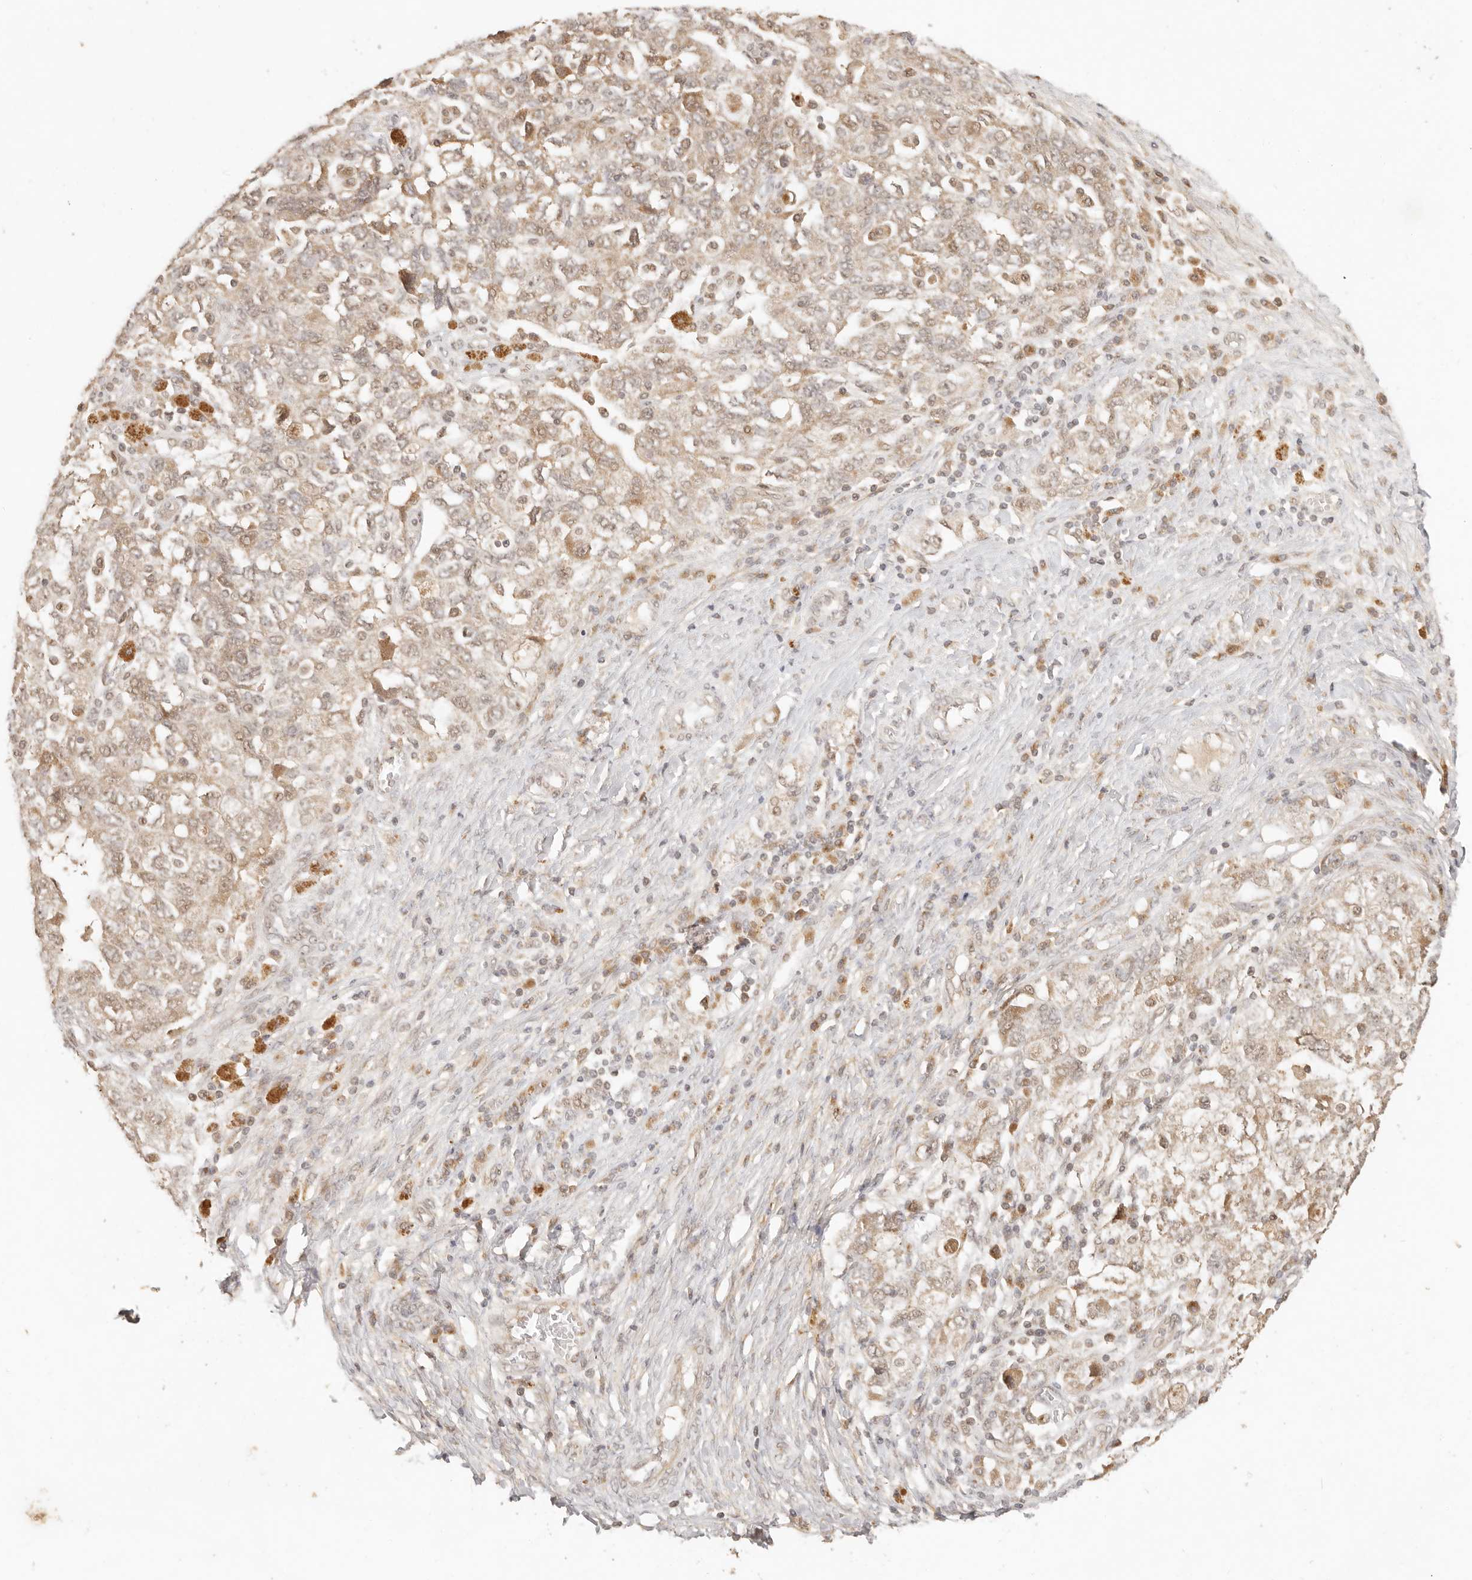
{"staining": {"intensity": "weak", "quantity": ">75%", "location": "cytoplasmic/membranous,nuclear"}, "tissue": "ovarian cancer", "cell_type": "Tumor cells", "image_type": "cancer", "snomed": [{"axis": "morphology", "description": "Carcinoma, NOS"}, {"axis": "morphology", "description": "Cystadenocarcinoma, serous, NOS"}, {"axis": "topography", "description": "Ovary"}], "caption": "Ovarian carcinoma stained for a protein shows weak cytoplasmic/membranous and nuclear positivity in tumor cells.", "gene": "INTS11", "patient": {"sex": "female", "age": 69}}